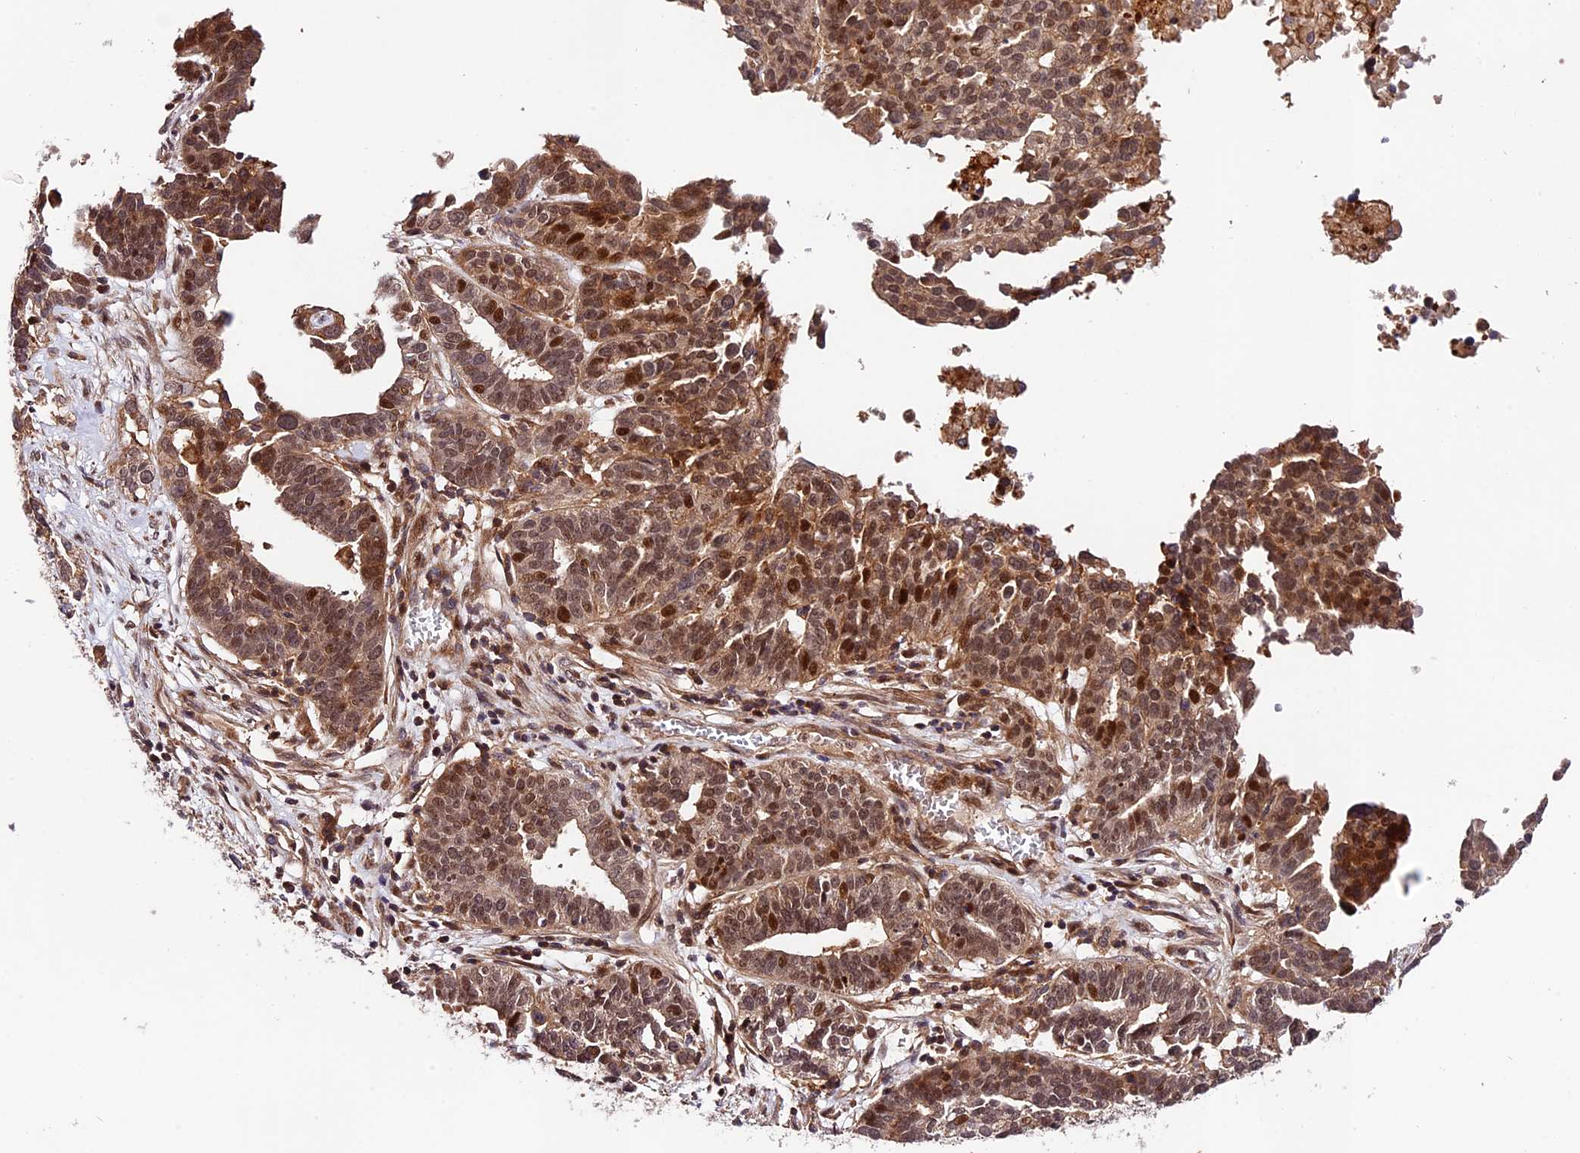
{"staining": {"intensity": "moderate", "quantity": ">75%", "location": "cytoplasmic/membranous,nuclear"}, "tissue": "ovarian cancer", "cell_type": "Tumor cells", "image_type": "cancer", "snomed": [{"axis": "morphology", "description": "Cystadenocarcinoma, serous, NOS"}, {"axis": "topography", "description": "Ovary"}], "caption": "Immunohistochemical staining of human ovarian cancer (serous cystadenocarcinoma) exhibits moderate cytoplasmic/membranous and nuclear protein staining in approximately >75% of tumor cells.", "gene": "CACNA1H", "patient": {"sex": "female", "age": 59}}